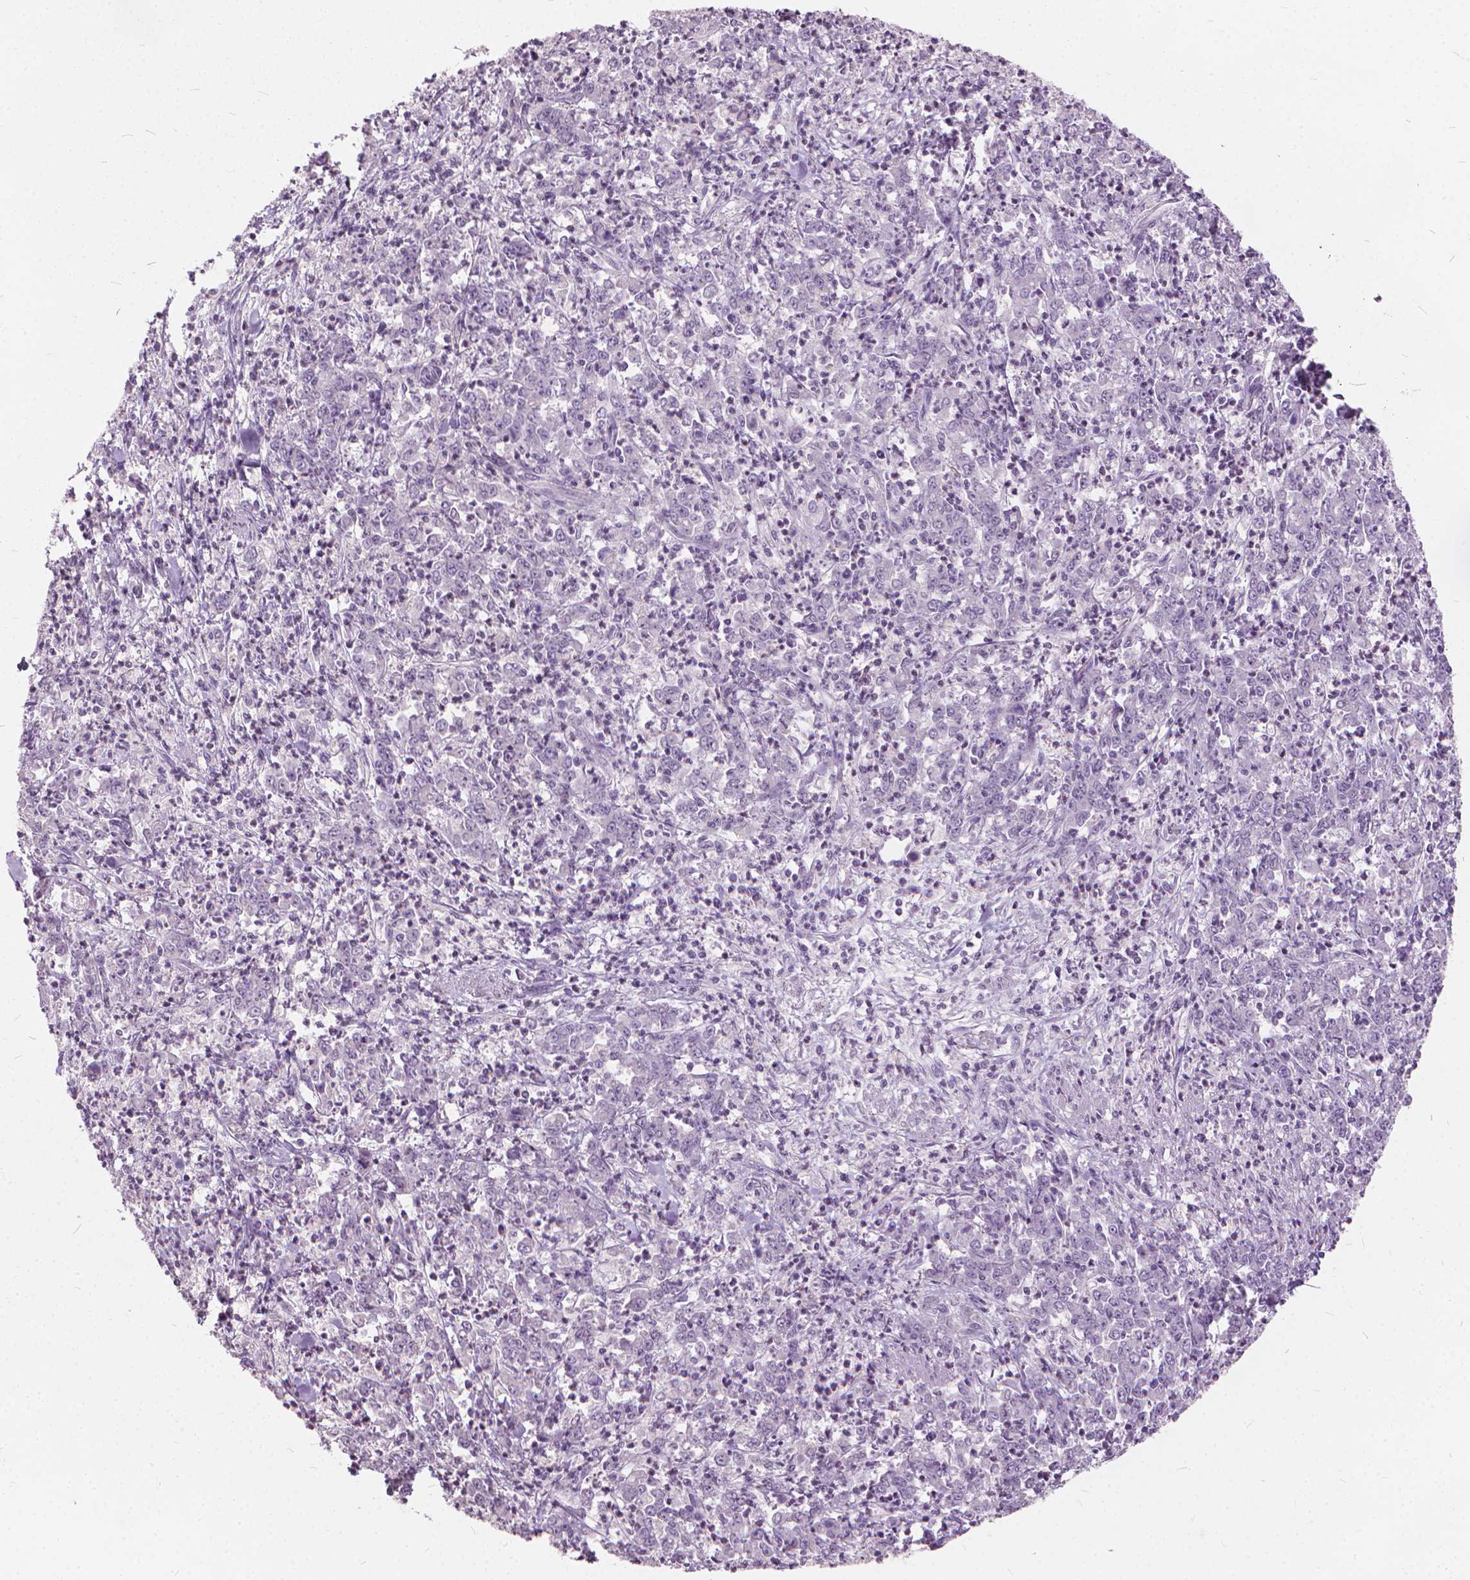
{"staining": {"intensity": "negative", "quantity": "none", "location": "none"}, "tissue": "stomach cancer", "cell_type": "Tumor cells", "image_type": "cancer", "snomed": [{"axis": "morphology", "description": "Adenocarcinoma, NOS"}, {"axis": "topography", "description": "Stomach, lower"}], "caption": "Immunohistochemistry (IHC) image of human adenocarcinoma (stomach) stained for a protein (brown), which displays no staining in tumor cells.", "gene": "STAT5B", "patient": {"sex": "female", "age": 71}}